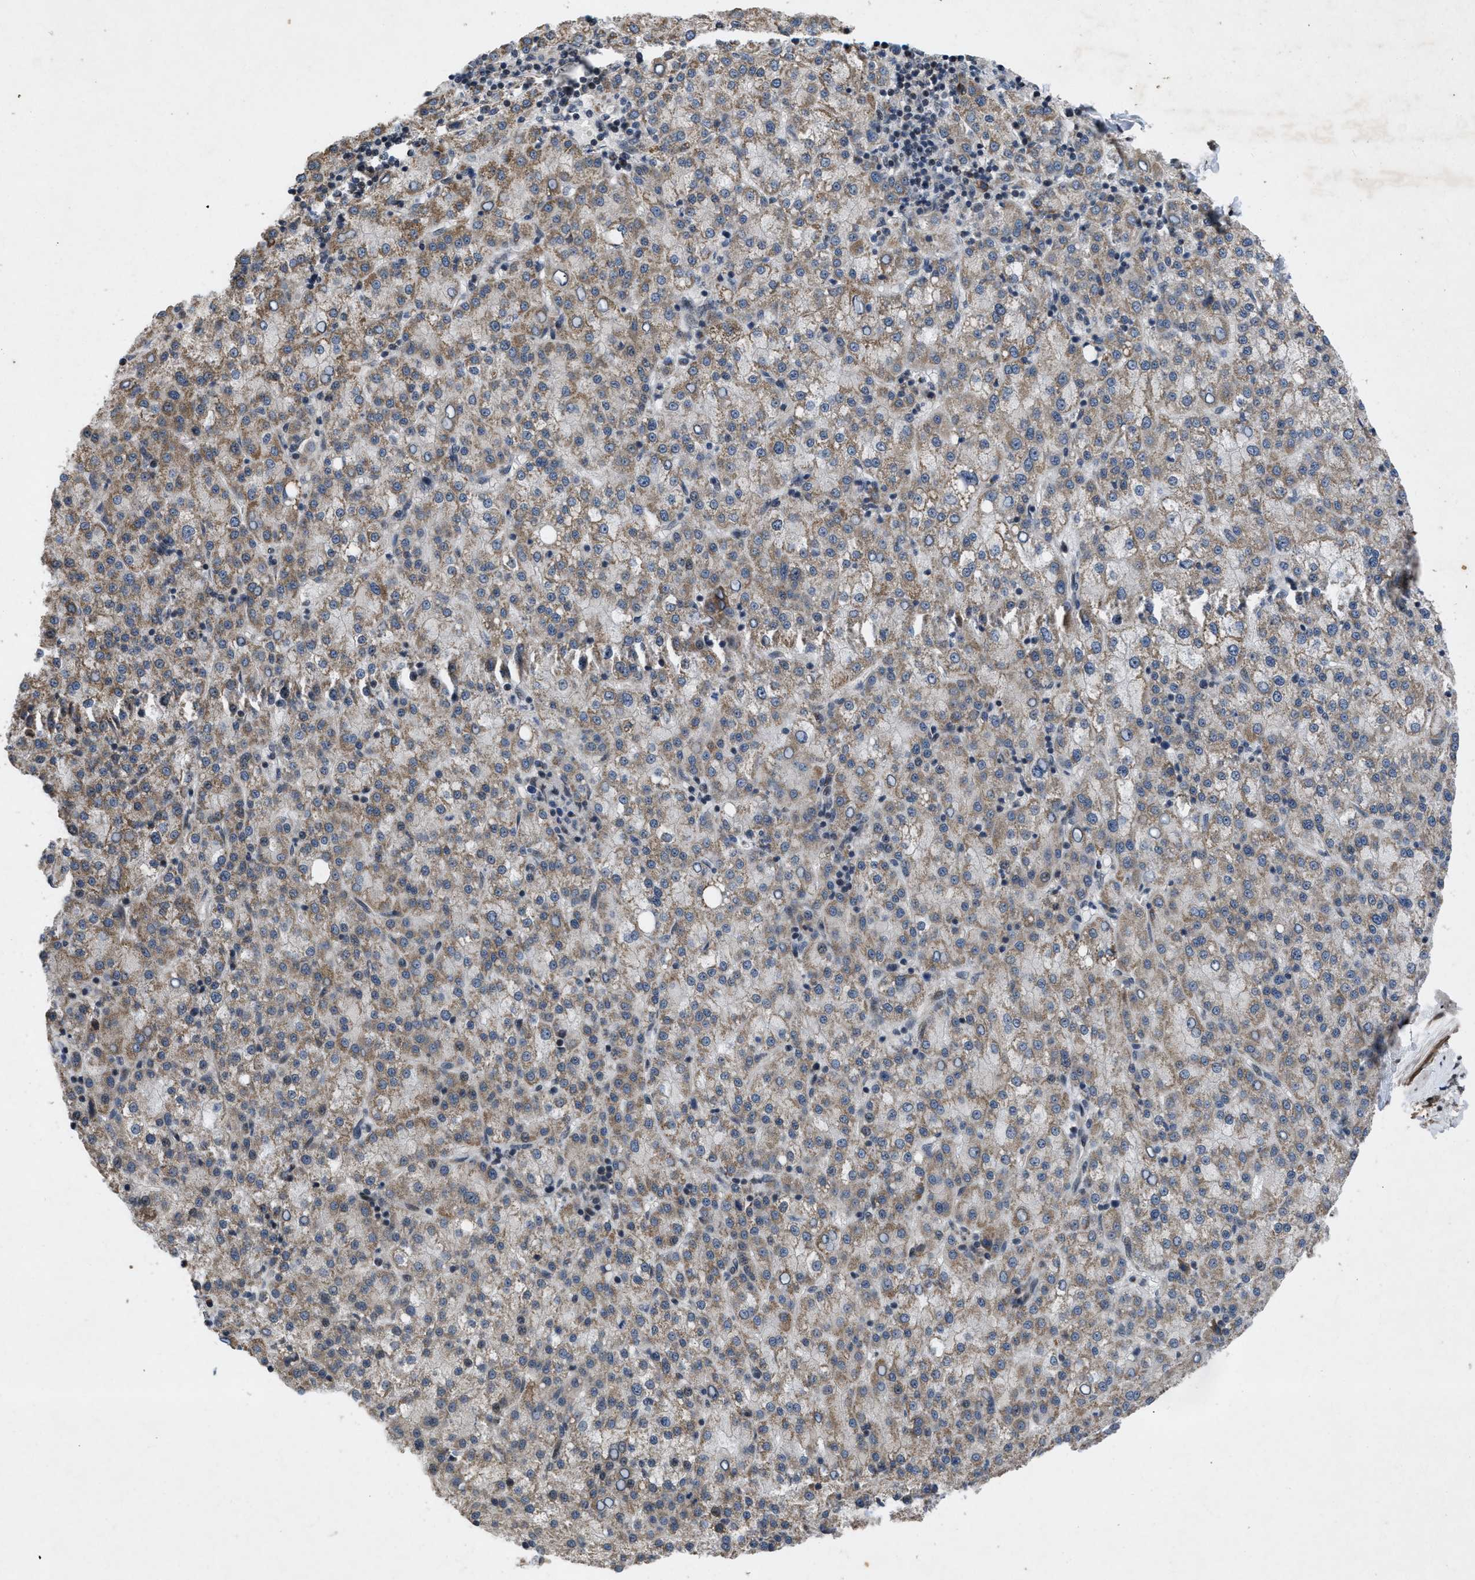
{"staining": {"intensity": "weak", "quantity": ">75%", "location": "cytoplasmic/membranous"}, "tissue": "liver cancer", "cell_type": "Tumor cells", "image_type": "cancer", "snomed": [{"axis": "morphology", "description": "Carcinoma, Hepatocellular, NOS"}, {"axis": "topography", "description": "Liver"}], "caption": "A micrograph showing weak cytoplasmic/membranous staining in about >75% of tumor cells in hepatocellular carcinoma (liver), as visualized by brown immunohistochemical staining.", "gene": "ZNHIT1", "patient": {"sex": "female", "age": 58}}